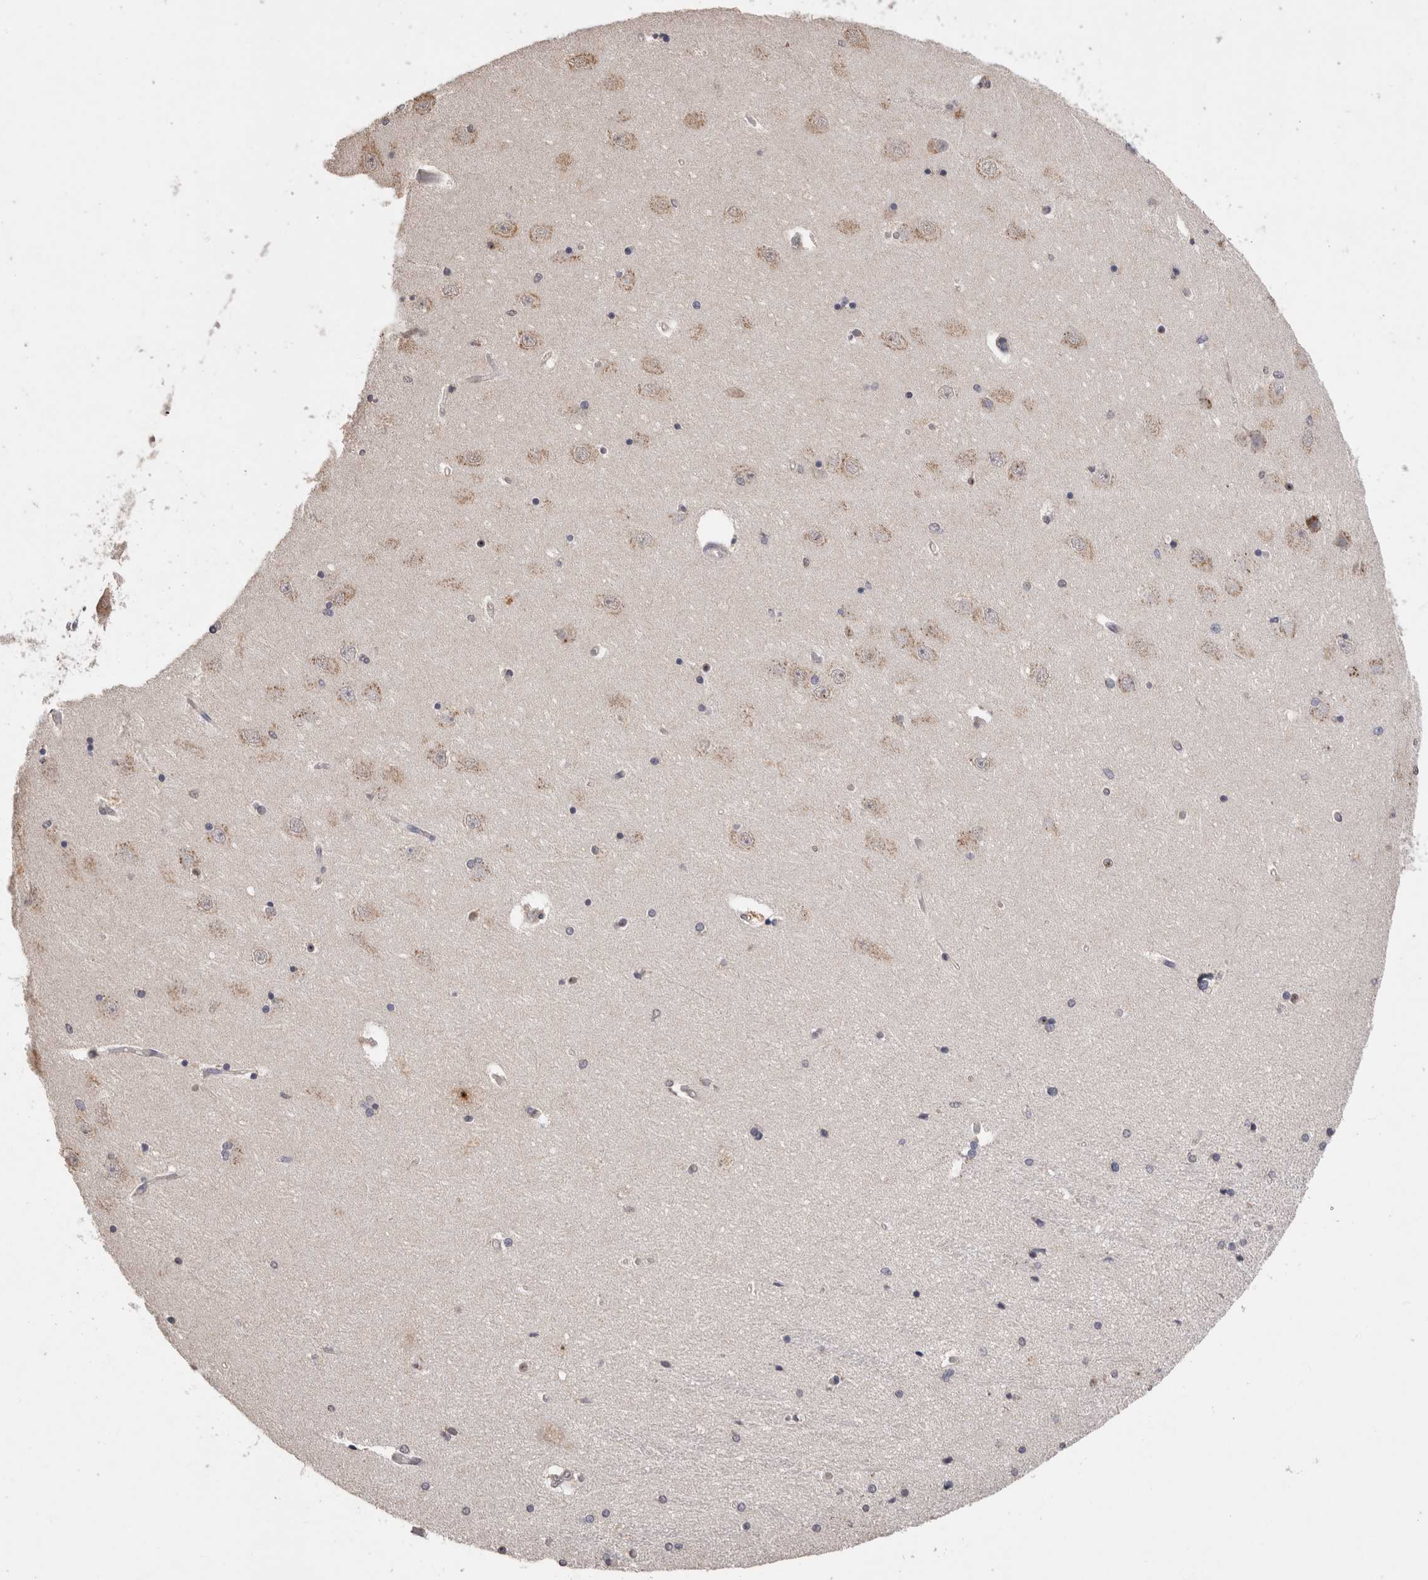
{"staining": {"intensity": "moderate", "quantity": "<25%", "location": "nuclear"}, "tissue": "hippocampus", "cell_type": "Glial cells", "image_type": "normal", "snomed": [{"axis": "morphology", "description": "Normal tissue, NOS"}, {"axis": "topography", "description": "Hippocampus"}], "caption": "The photomicrograph exhibits staining of normal hippocampus, revealing moderate nuclear protein staining (brown color) within glial cells.", "gene": "CDH6", "patient": {"sex": "female", "age": 54}}